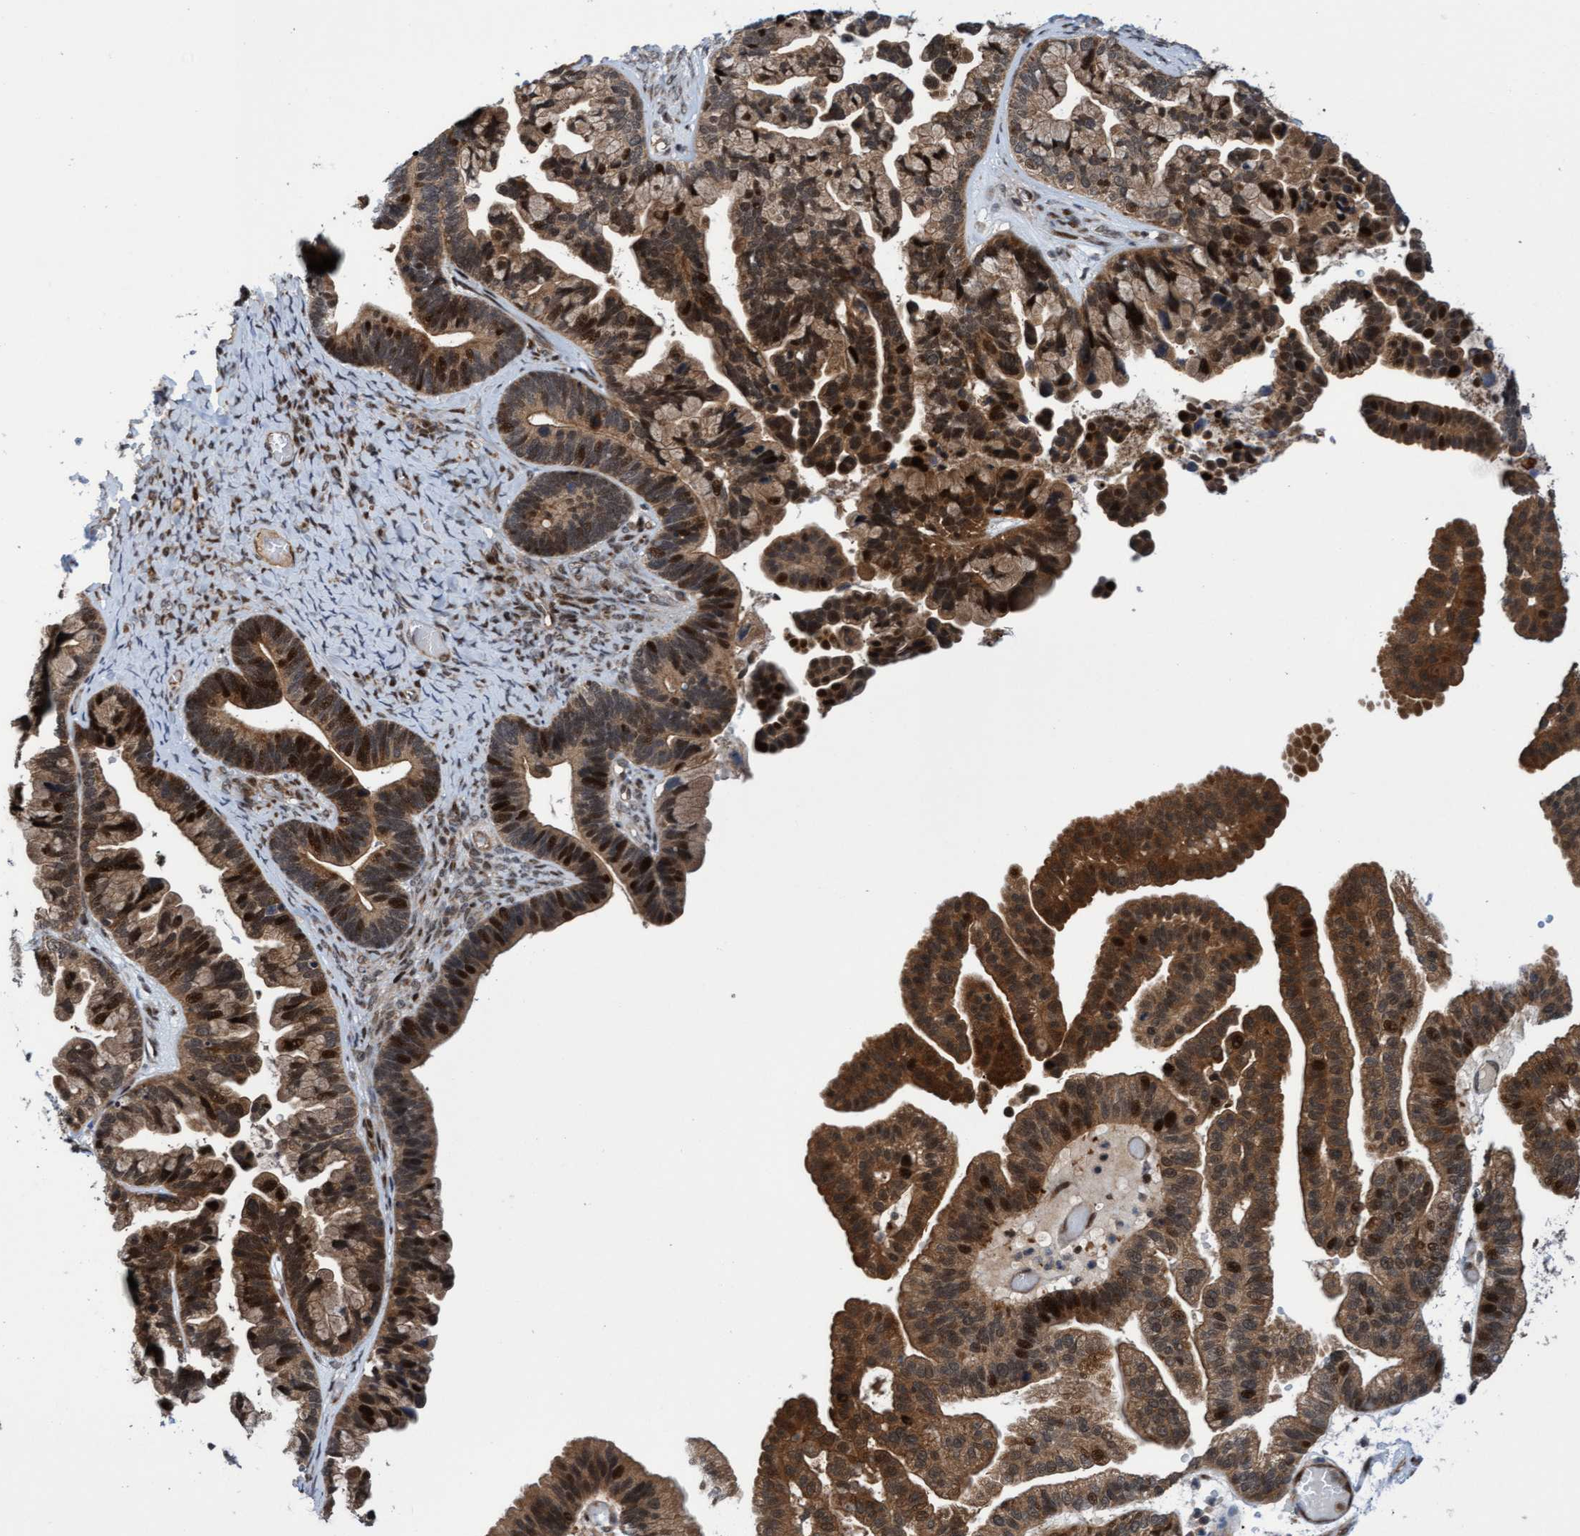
{"staining": {"intensity": "strong", "quantity": ">75%", "location": "cytoplasmic/membranous,nuclear"}, "tissue": "ovarian cancer", "cell_type": "Tumor cells", "image_type": "cancer", "snomed": [{"axis": "morphology", "description": "Cystadenocarcinoma, serous, NOS"}, {"axis": "topography", "description": "Ovary"}], "caption": "Protein staining demonstrates strong cytoplasmic/membranous and nuclear expression in about >75% of tumor cells in ovarian serous cystadenocarcinoma. Immunohistochemistry (ihc) stains the protein in brown and the nuclei are stained blue.", "gene": "ITFG1", "patient": {"sex": "female", "age": 56}}